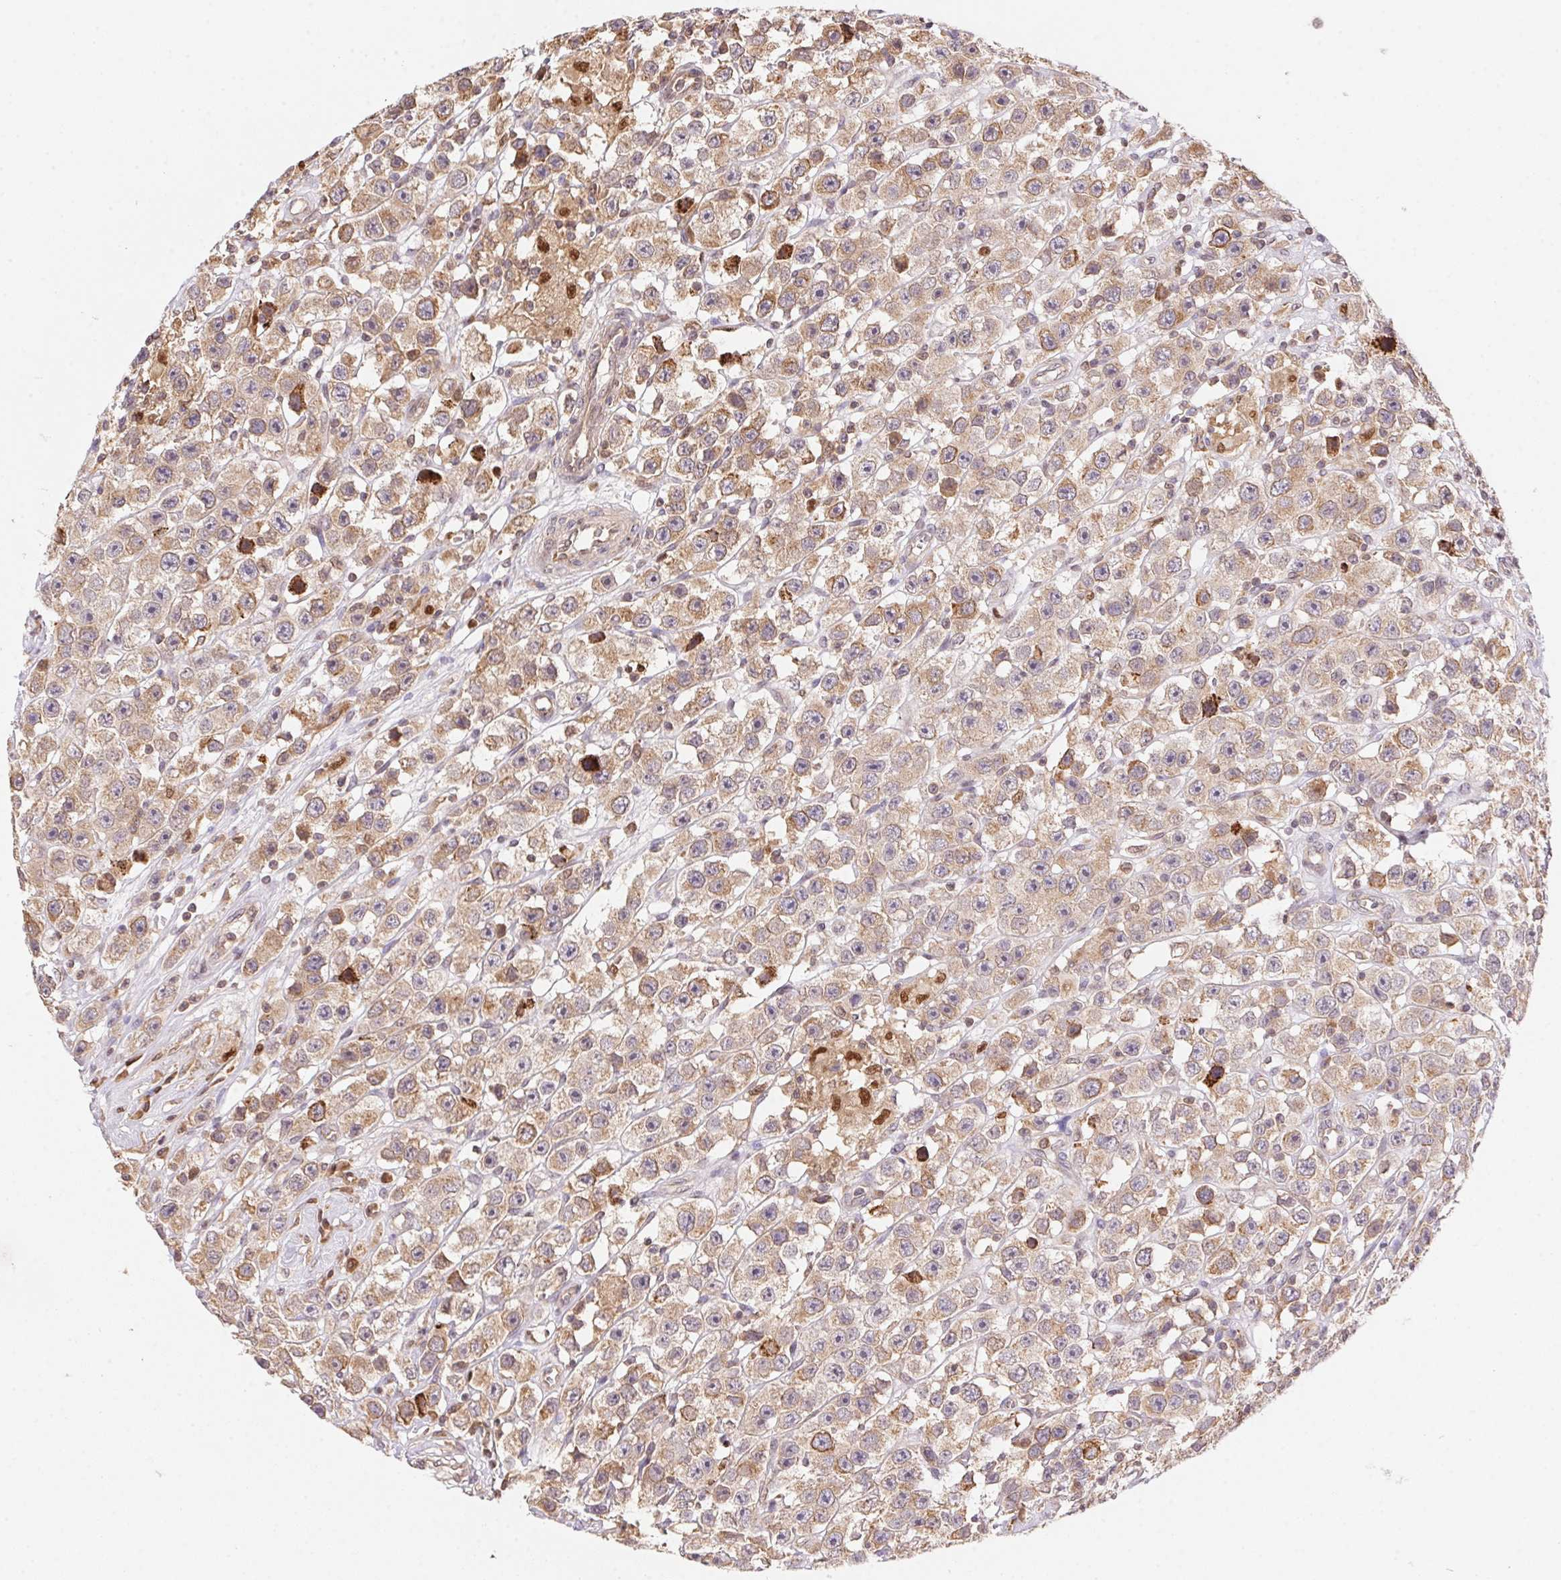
{"staining": {"intensity": "weak", "quantity": ">75%", "location": "cytoplasmic/membranous"}, "tissue": "testis cancer", "cell_type": "Tumor cells", "image_type": "cancer", "snomed": [{"axis": "morphology", "description": "Seminoma, NOS"}, {"axis": "topography", "description": "Testis"}], "caption": "Human testis cancer (seminoma) stained with a brown dye displays weak cytoplasmic/membranous positive staining in about >75% of tumor cells.", "gene": "MEX3D", "patient": {"sex": "male", "age": 45}}